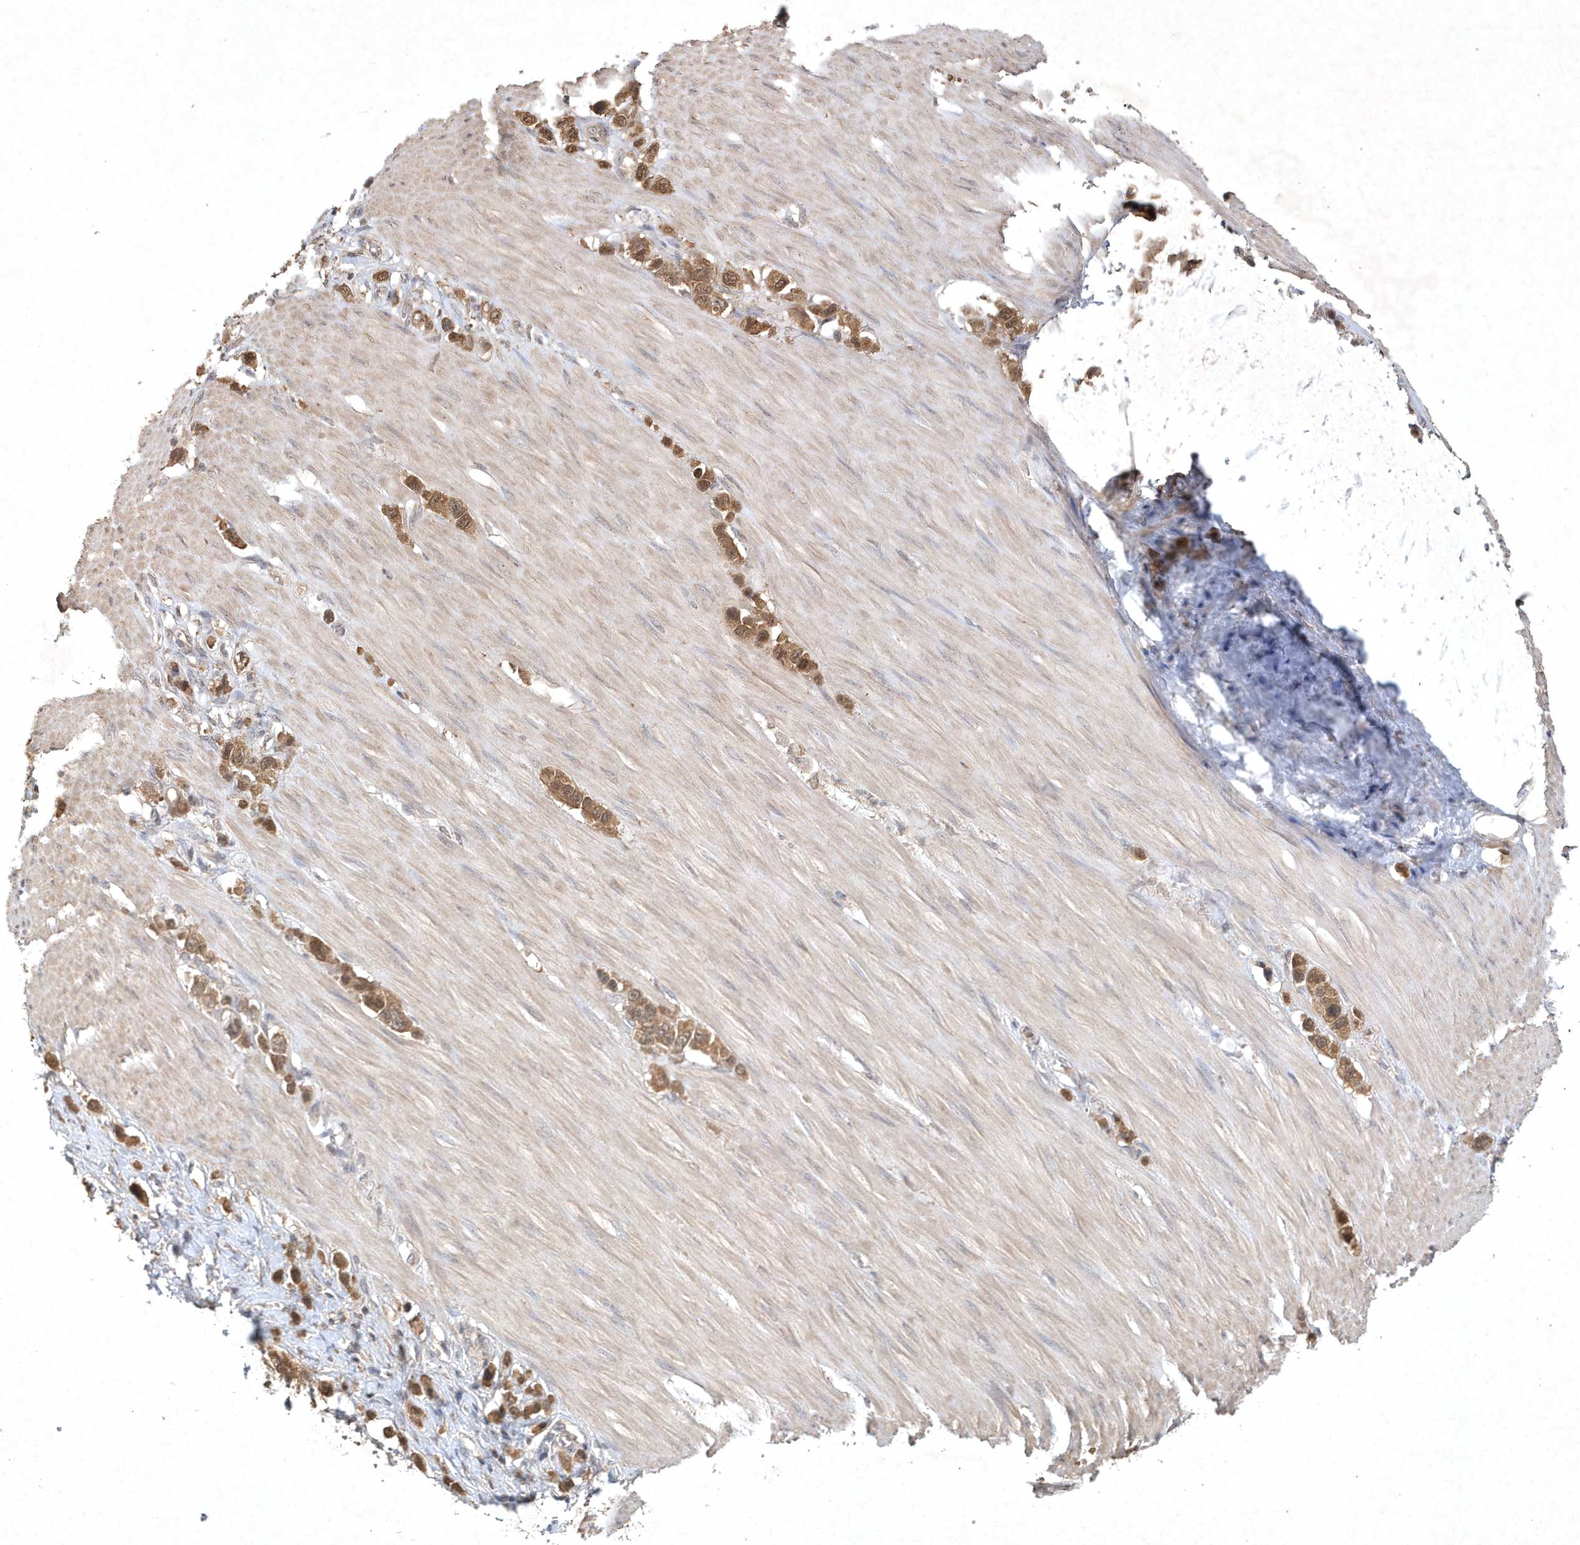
{"staining": {"intensity": "moderate", "quantity": ">75%", "location": "cytoplasmic/membranous,nuclear"}, "tissue": "stomach cancer", "cell_type": "Tumor cells", "image_type": "cancer", "snomed": [{"axis": "morphology", "description": "Adenocarcinoma, NOS"}, {"axis": "topography", "description": "Stomach"}], "caption": "Approximately >75% of tumor cells in human stomach cancer exhibit moderate cytoplasmic/membranous and nuclear protein staining as visualized by brown immunohistochemical staining.", "gene": "AKR7A2", "patient": {"sex": "female", "age": 65}}